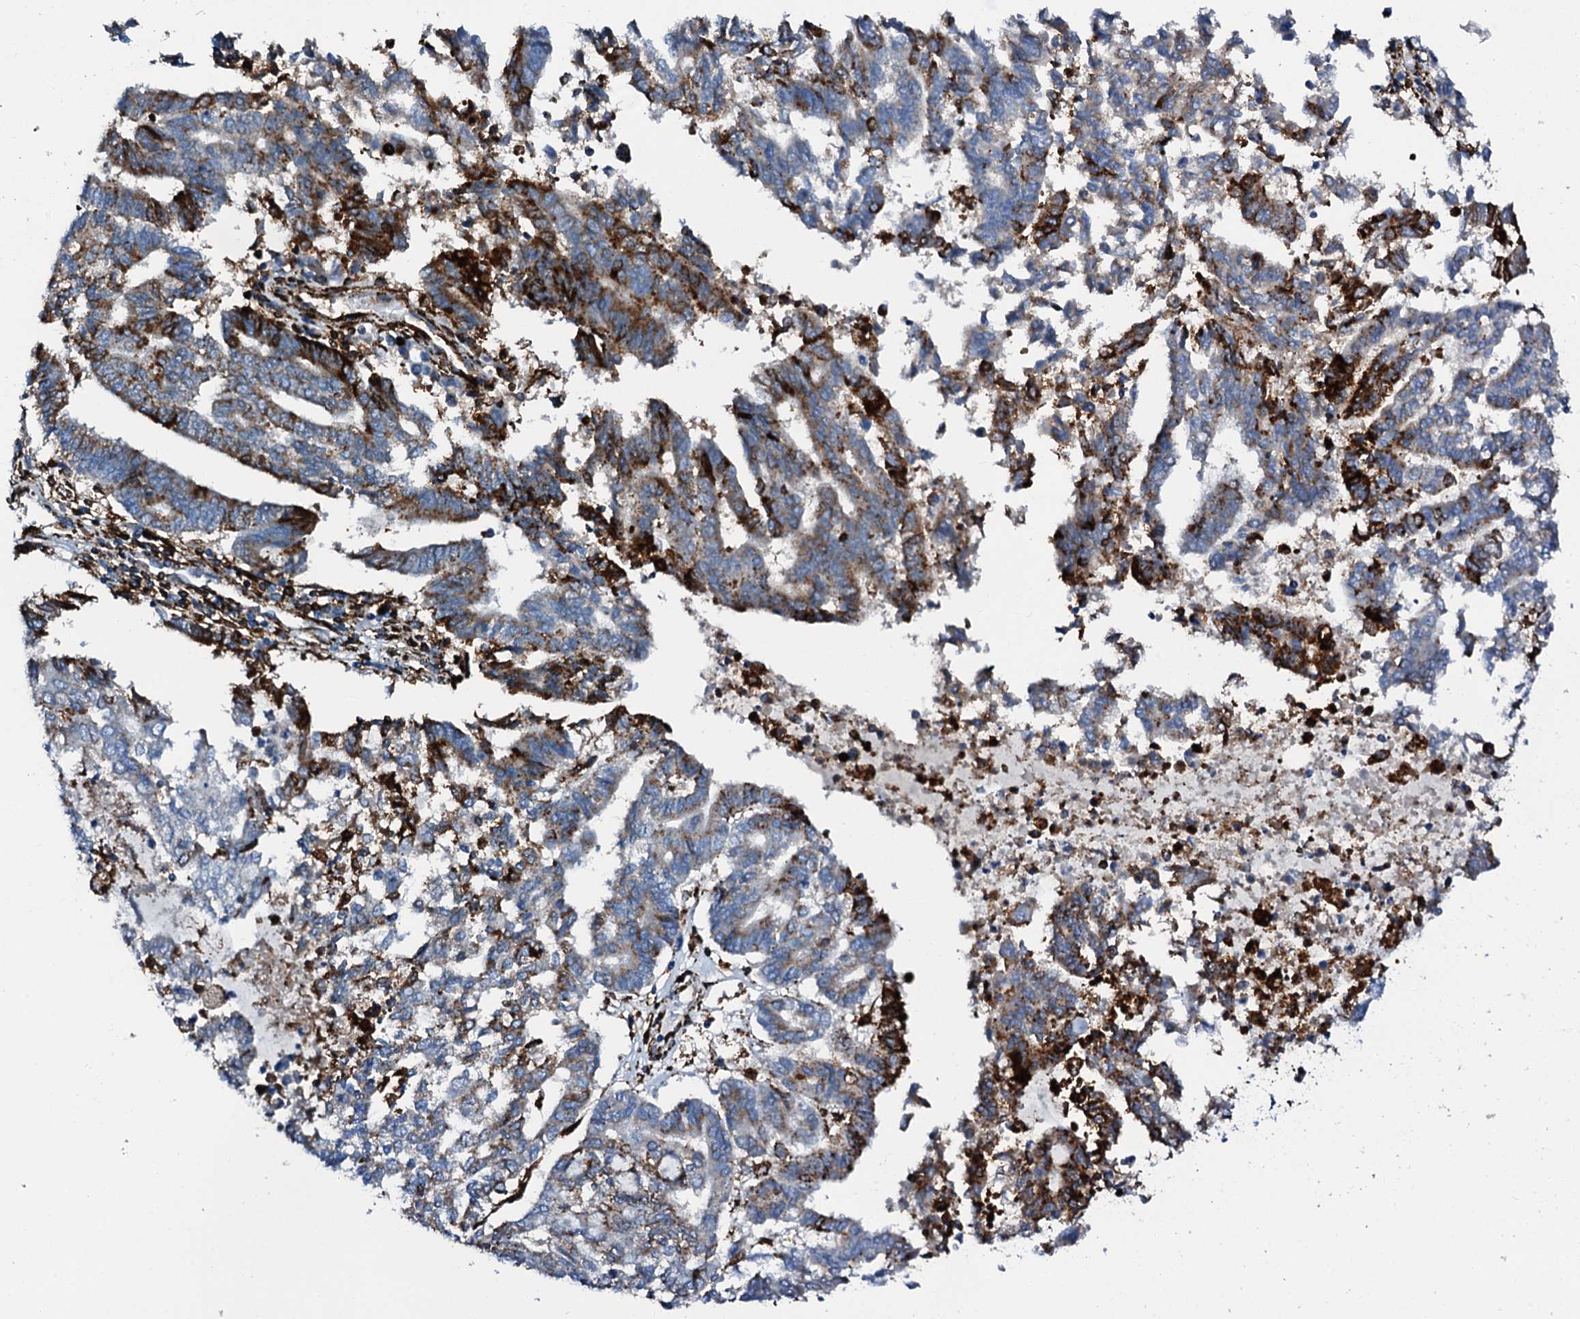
{"staining": {"intensity": "strong", "quantity": "25%-75%", "location": "cytoplasmic/membranous"}, "tissue": "endometrial cancer", "cell_type": "Tumor cells", "image_type": "cancer", "snomed": [{"axis": "morphology", "description": "Adenocarcinoma, NOS"}, {"axis": "topography", "description": "Endometrium"}], "caption": "The micrograph displays a brown stain indicating the presence of a protein in the cytoplasmic/membranous of tumor cells in endometrial adenocarcinoma.", "gene": "MED13L", "patient": {"sex": "female", "age": 79}}